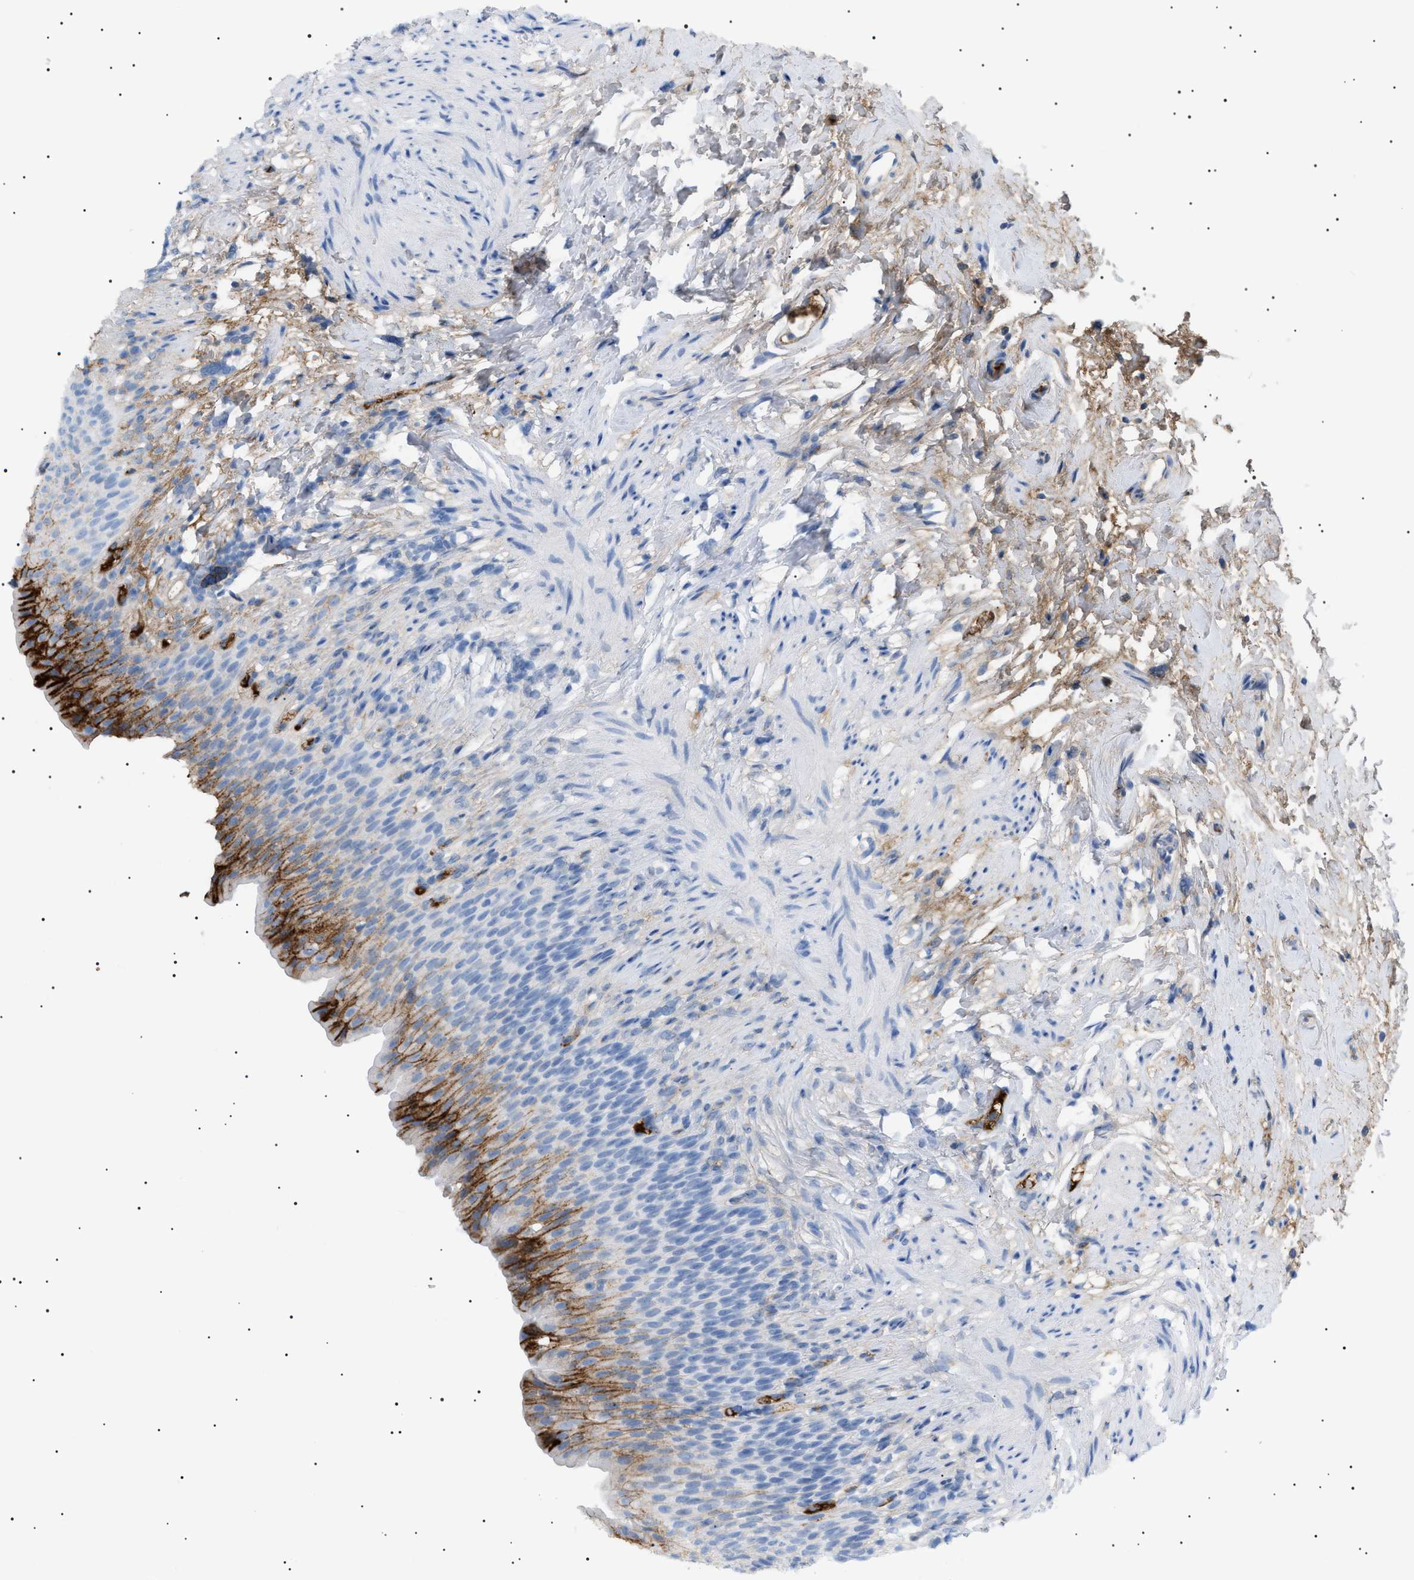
{"staining": {"intensity": "strong", "quantity": "<25%", "location": "cytoplasmic/membranous"}, "tissue": "urinary bladder", "cell_type": "Urothelial cells", "image_type": "normal", "snomed": [{"axis": "morphology", "description": "Normal tissue, NOS"}, {"axis": "topography", "description": "Urinary bladder"}], "caption": "High-magnification brightfield microscopy of unremarkable urinary bladder stained with DAB (brown) and counterstained with hematoxylin (blue). urothelial cells exhibit strong cytoplasmic/membranous expression is appreciated in about<25% of cells.", "gene": "LPA", "patient": {"sex": "female", "age": 79}}